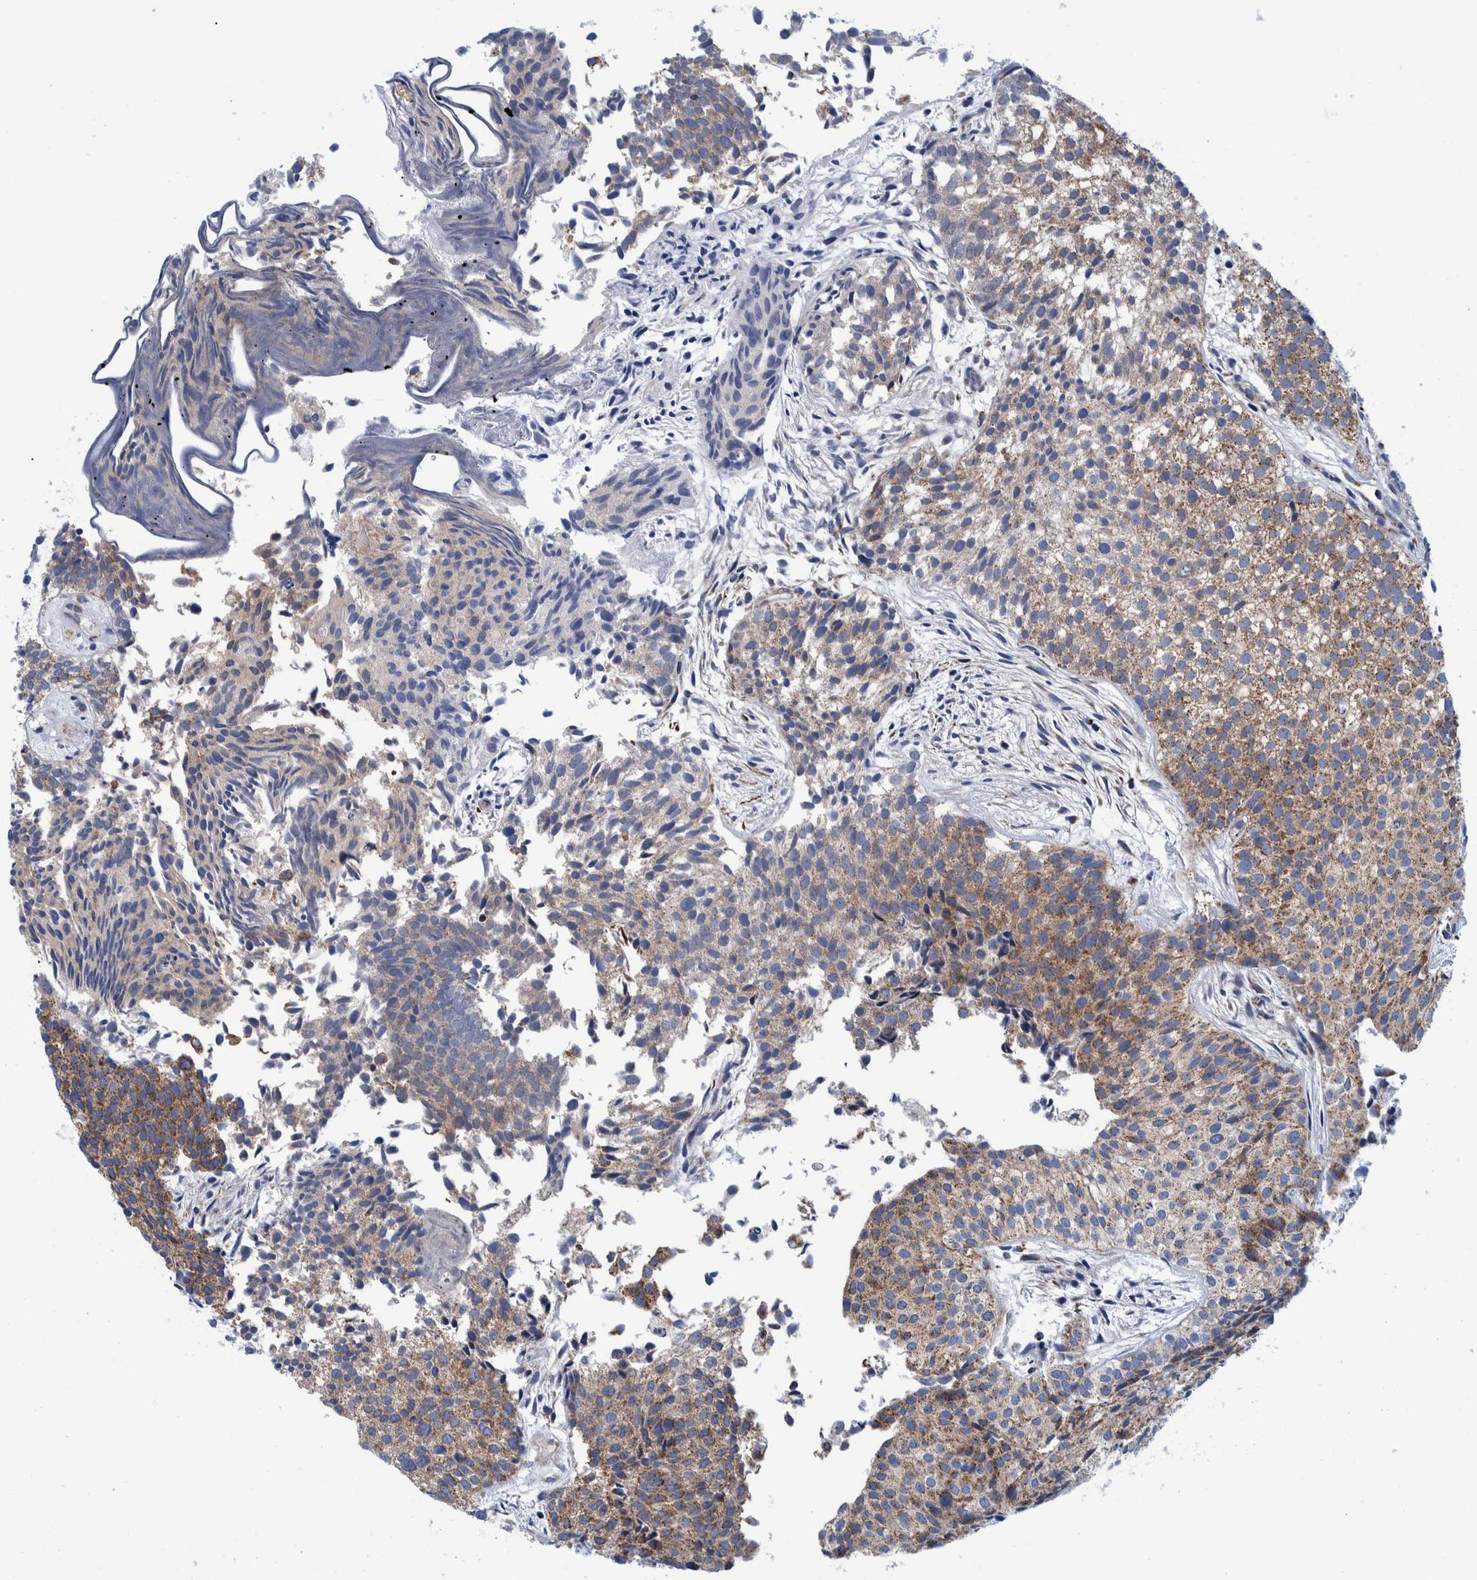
{"staining": {"intensity": "moderate", "quantity": "25%-75%", "location": "cytoplasmic/membranous"}, "tissue": "urothelial cancer", "cell_type": "Tumor cells", "image_type": "cancer", "snomed": [{"axis": "morphology", "description": "Urothelial carcinoma, Low grade"}, {"axis": "topography", "description": "Urinary bladder"}], "caption": "A high-resolution photomicrograph shows immunohistochemistry (IHC) staining of urothelial cancer, which shows moderate cytoplasmic/membranous staining in approximately 25%-75% of tumor cells.", "gene": "BZW2", "patient": {"sex": "male", "age": 86}}